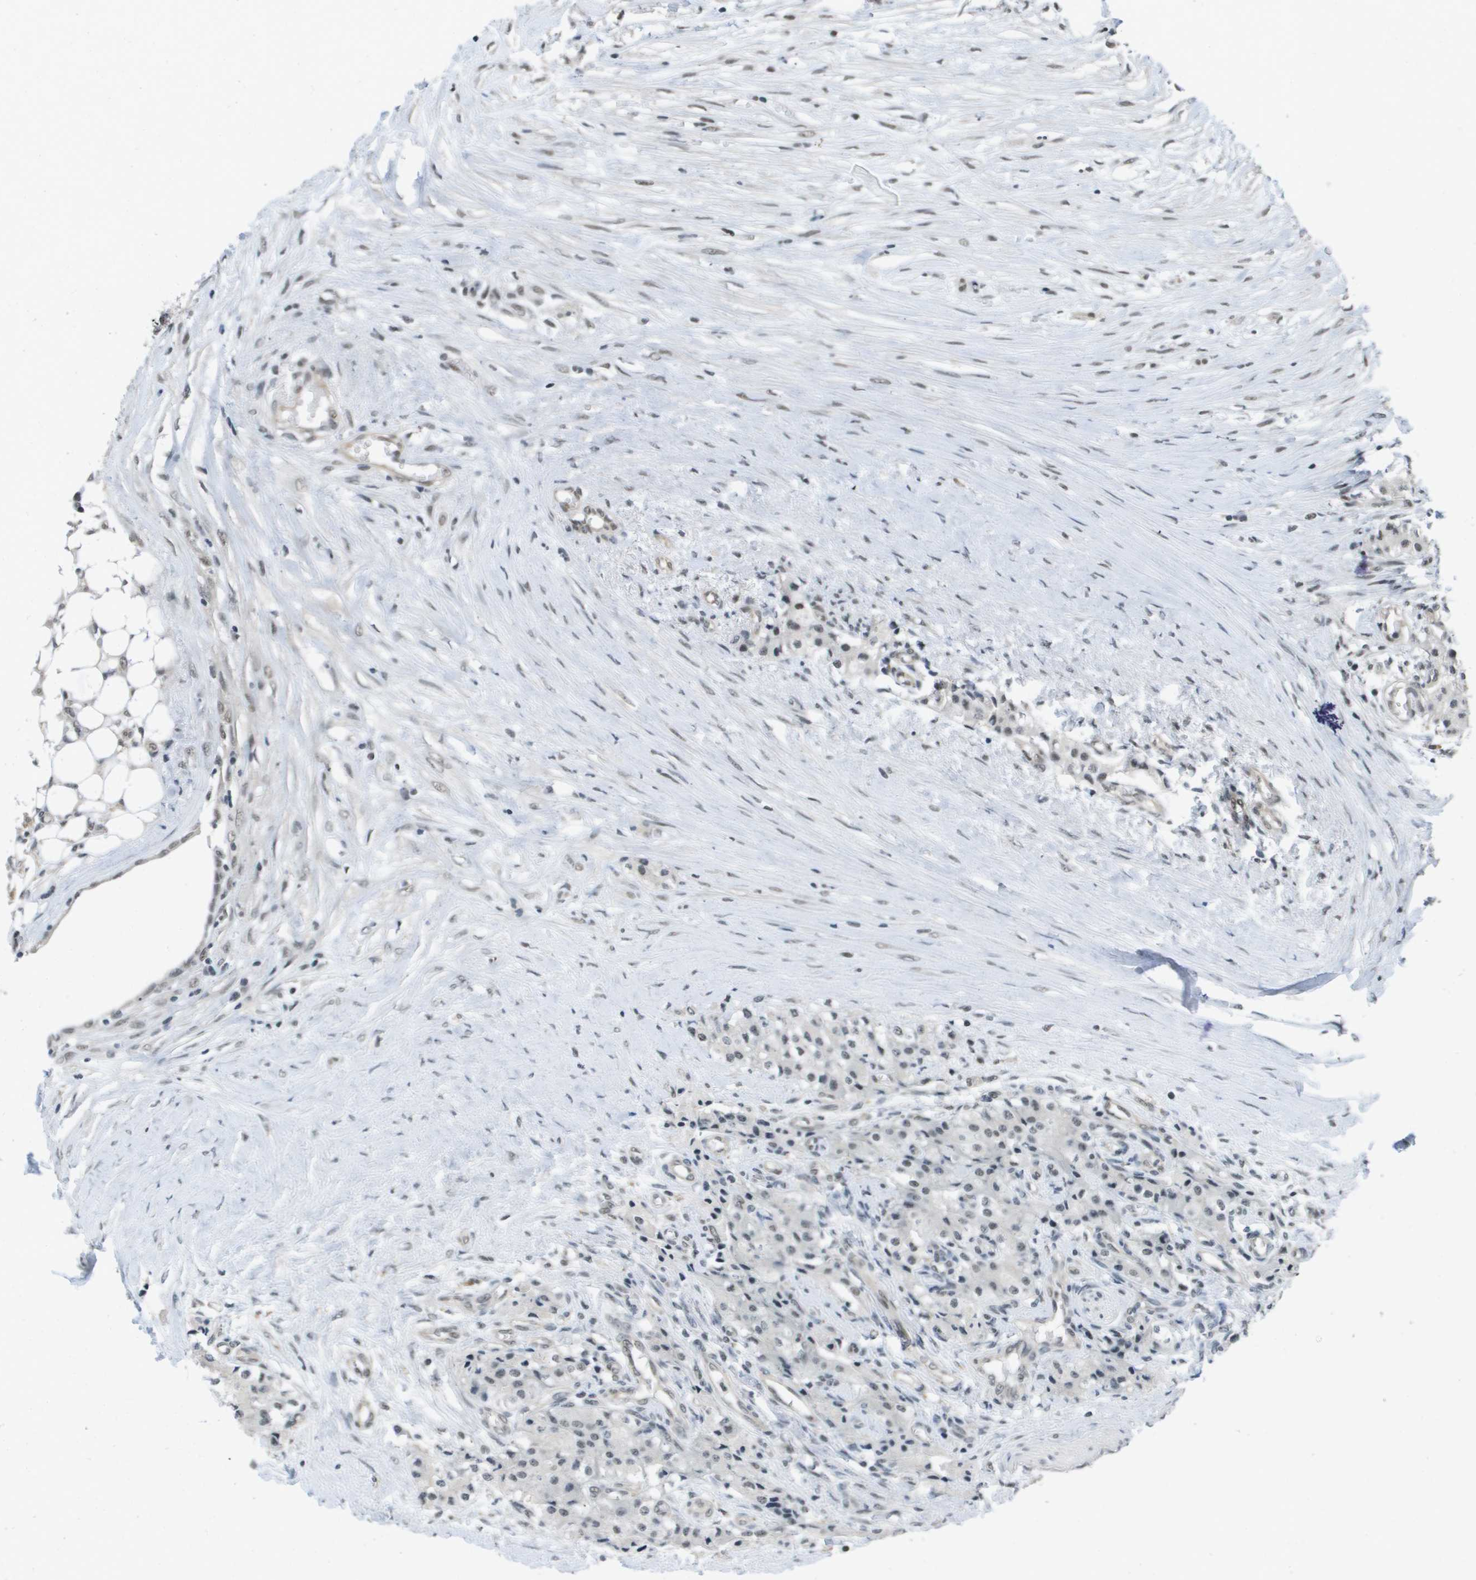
{"staining": {"intensity": "negative", "quantity": "none", "location": "none"}, "tissue": "carcinoid", "cell_type": "Tumor cells", "image_type": "cancer", "snomed": [{"axis": "morphology", "description": "Carcinoid, malignant, NOS"}, {"axis": "topography", "description": "Colon"}], "caption": "This is a image of IHC staining of carcinoid, which shows no expression in tumor cells.", "gene": "ISY1", "patient": {"sex": "female", "age": 52}}